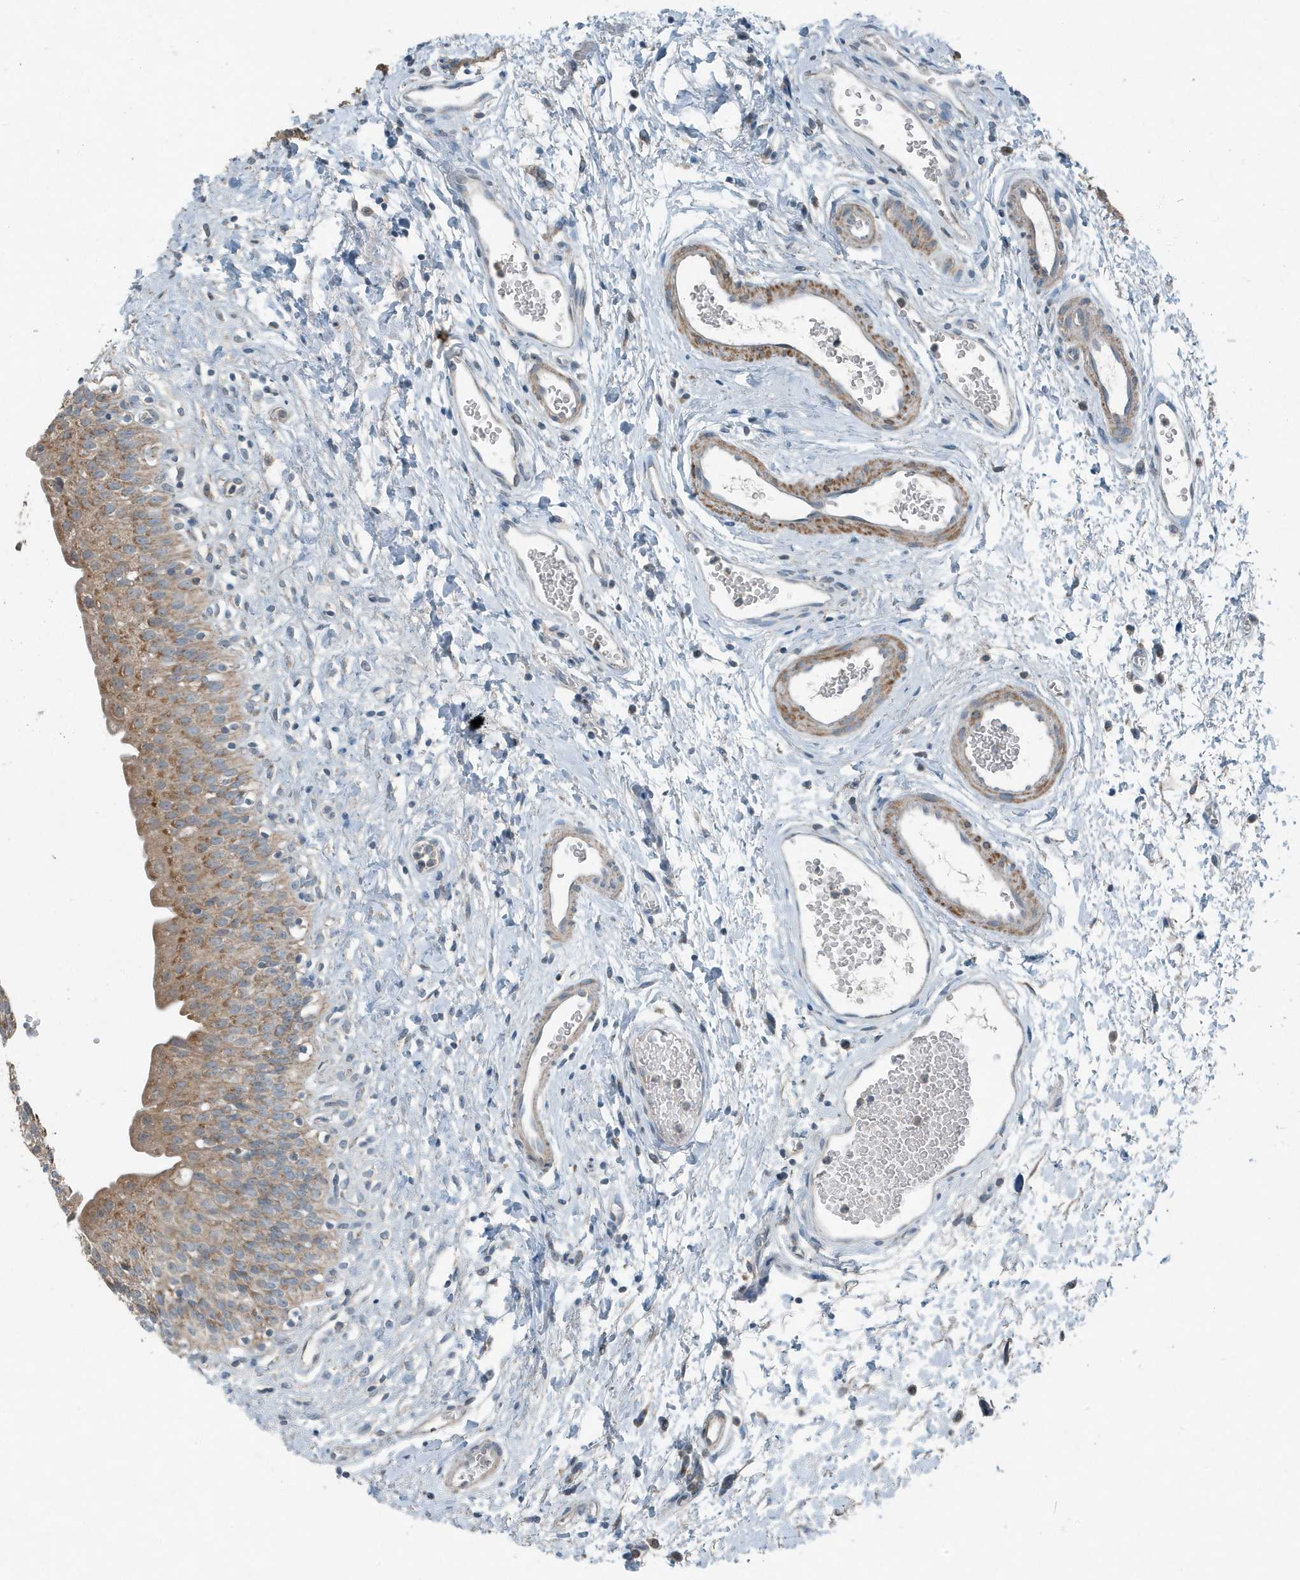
{"staining": {"intensity": "moderate", "quantity": "25%-75%", "location": "cytoplasmic/membranous"}, "tissue": "urinary bladder", "cell_type": "Urothelial cells", "image_type": "normal", "snomed": [{"axis": "morphology", "description": "Normal tissue, NOS"}, {"axis": "topography", "description": "Urinary bladder"}], "caption": "Immunohistochemical staining of benign urinary bladder exhibits moderate cytoplasmic/membranous protein expression in about 25%-75% of urothelial cells. (IHC, brightfield microscopy, high magnification).", "gene": "MT", "patient": {"sex": "male", "age": 51}}